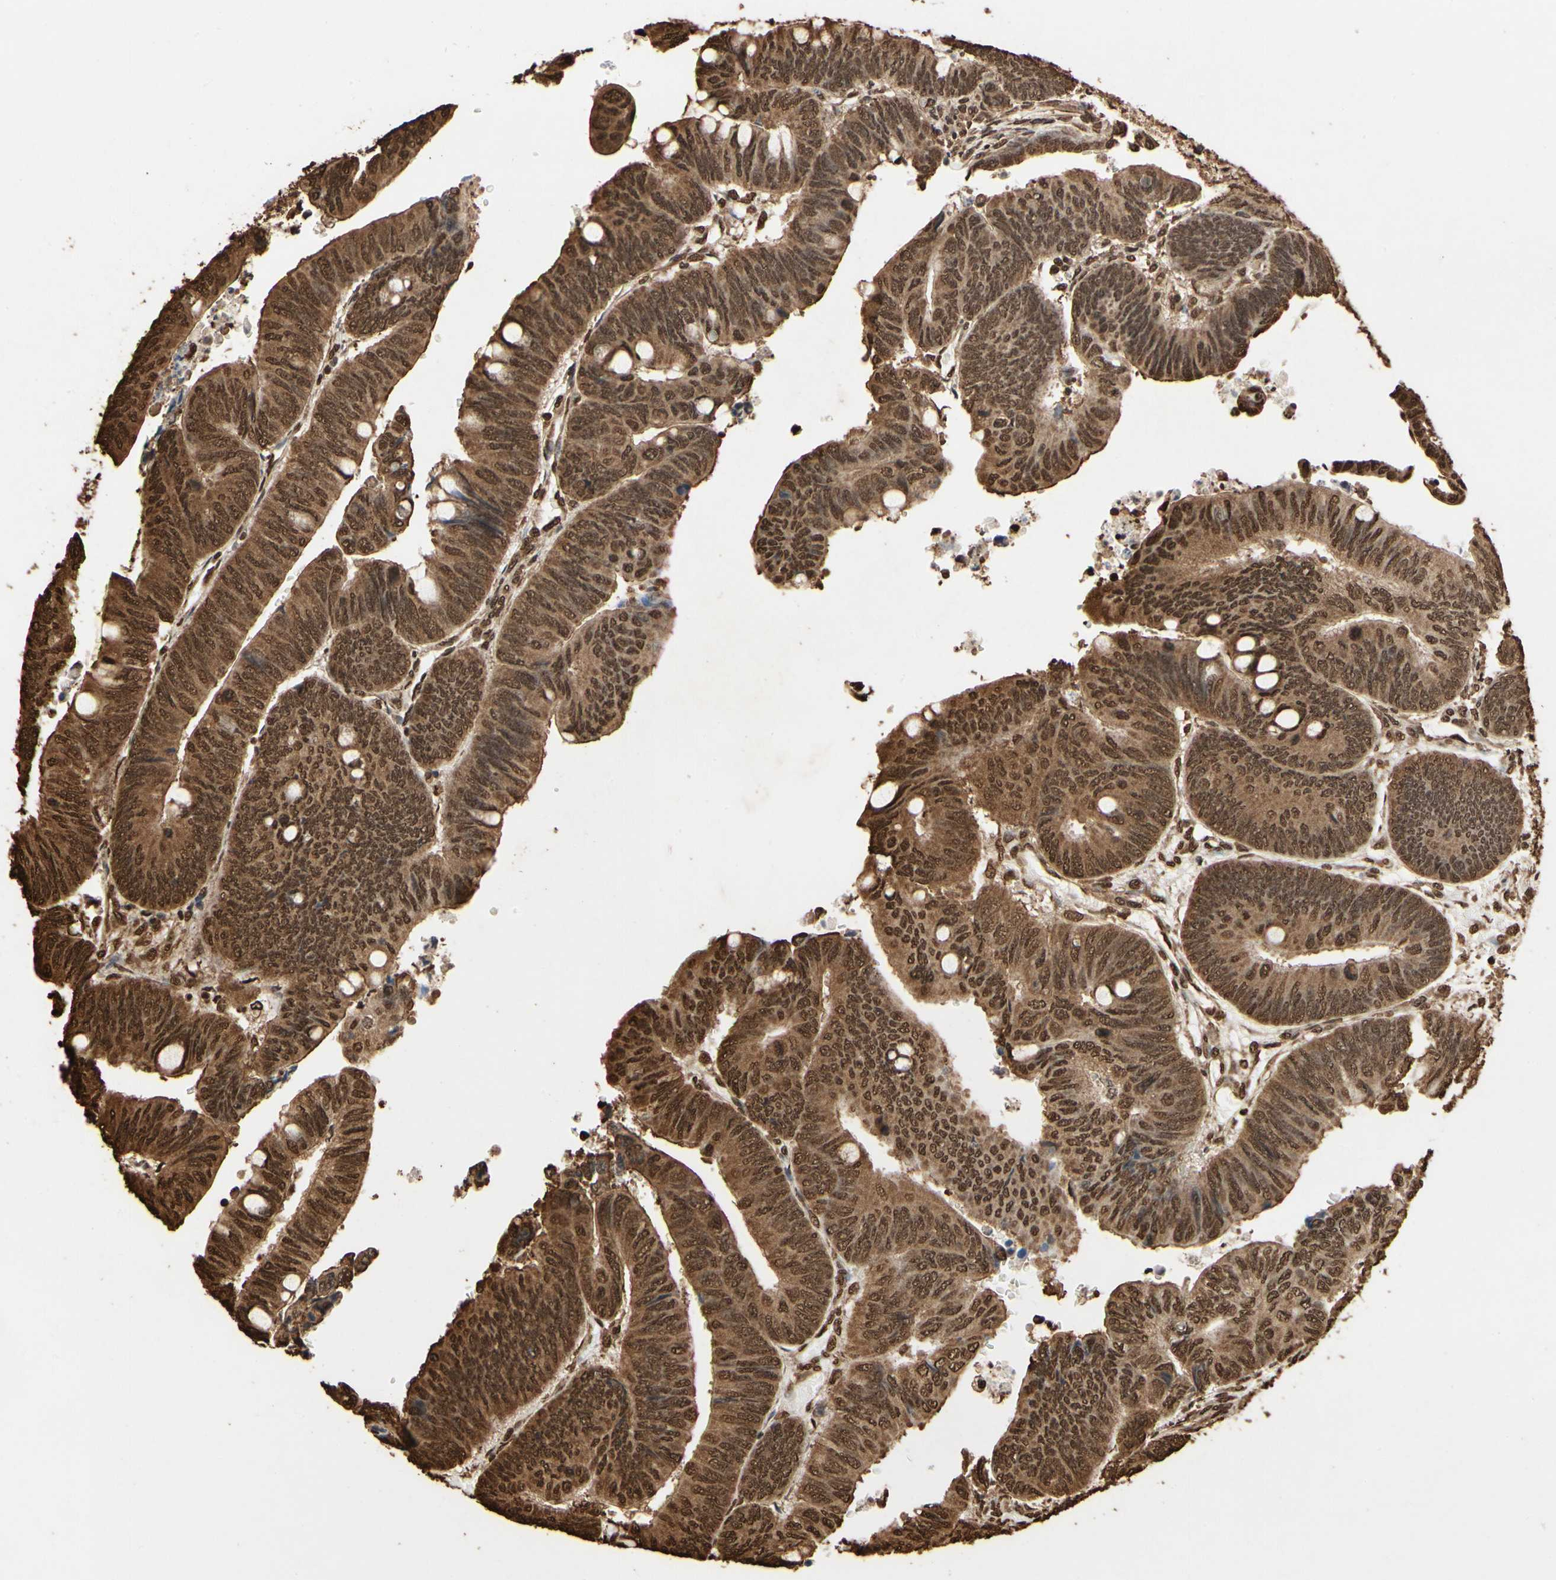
{"staining": {"intensity": "strong", "quantity": ">75%", "location": "cytoplasmic/membranous,nuclear"}, "tissue": "colorectal cancer", "cell_type": "Tumor cells", "image_type": "cancer", "snomed": [{"axis": "morphology", "description": "Normal tissue, NOS"}, {"axis": "morphology", "description": "Adenocarcinoma, NOS"}, {"axis": "topography", "description": "Rectum"}, {"axis": "topography", "description": "Peripheral nerve tissue"}], "caption": "Colorectal adenocarcinoma was stained to show a protein in brown. There is high levels of strong cytoplasmic/membranous and nuclear positivity in approximately >75% of tumor cells.", "gene": "HNRNPK", "patient": {"sex": "male", "age": 92}}